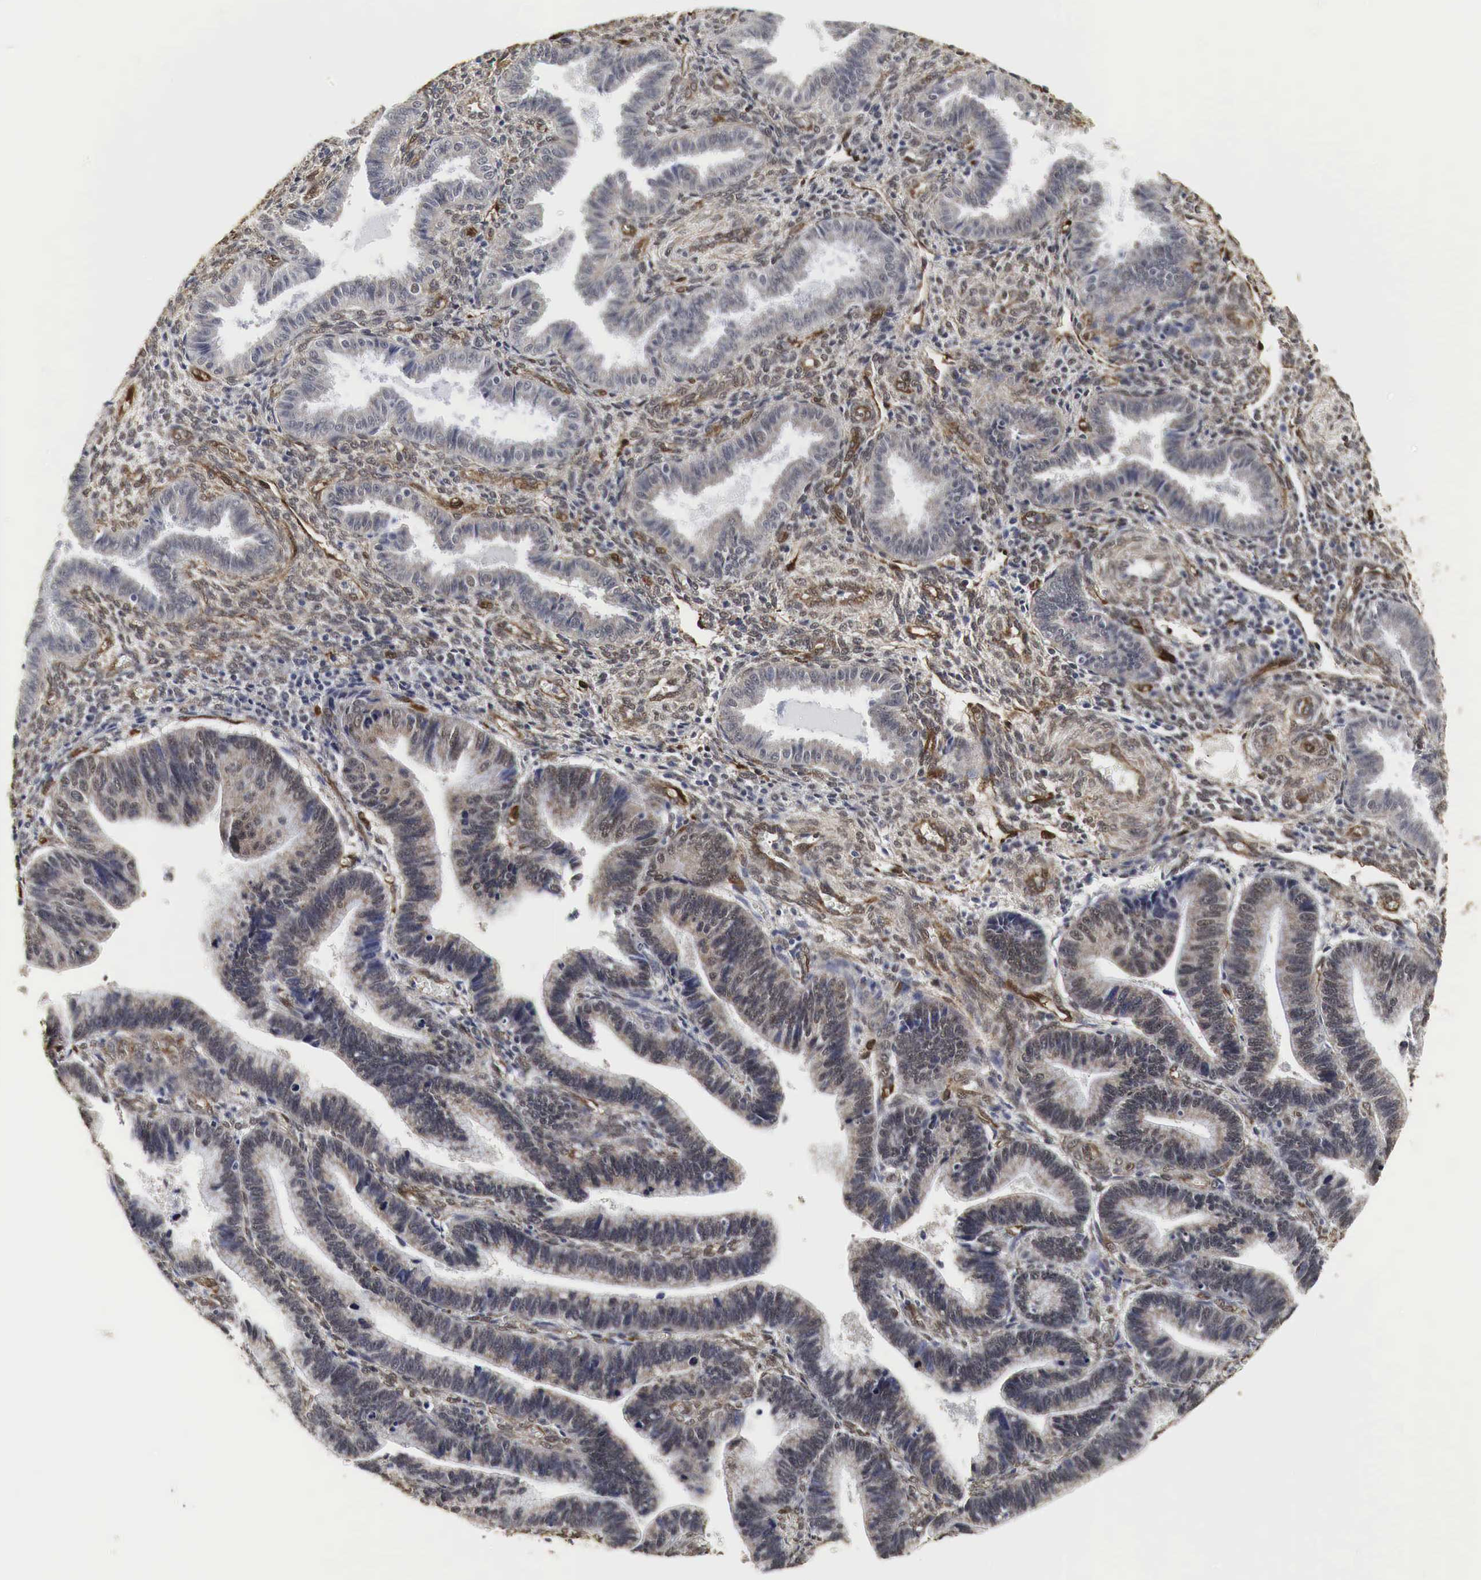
{"staining": {"intensity": "moderate", "quantity": "<25%", "location": "cytoplasmic/membranous"}, "tissue": "endometrium", "cell_type": "Cells in endometrial stroma", "image_type": "normal", "snomed": [{"axis": "morphology", "description": "Normal tissue, NOS"}, {"axis": "topography", "description": "Endometrium"}], "caption": "A micrograph of endometrium stained for a protein shows moderate cytoplasmic/membranous brown staining in cells in endometrial stroma.", "gene": "SPIN1", "patient": {"sex": "female", "age": 36}}